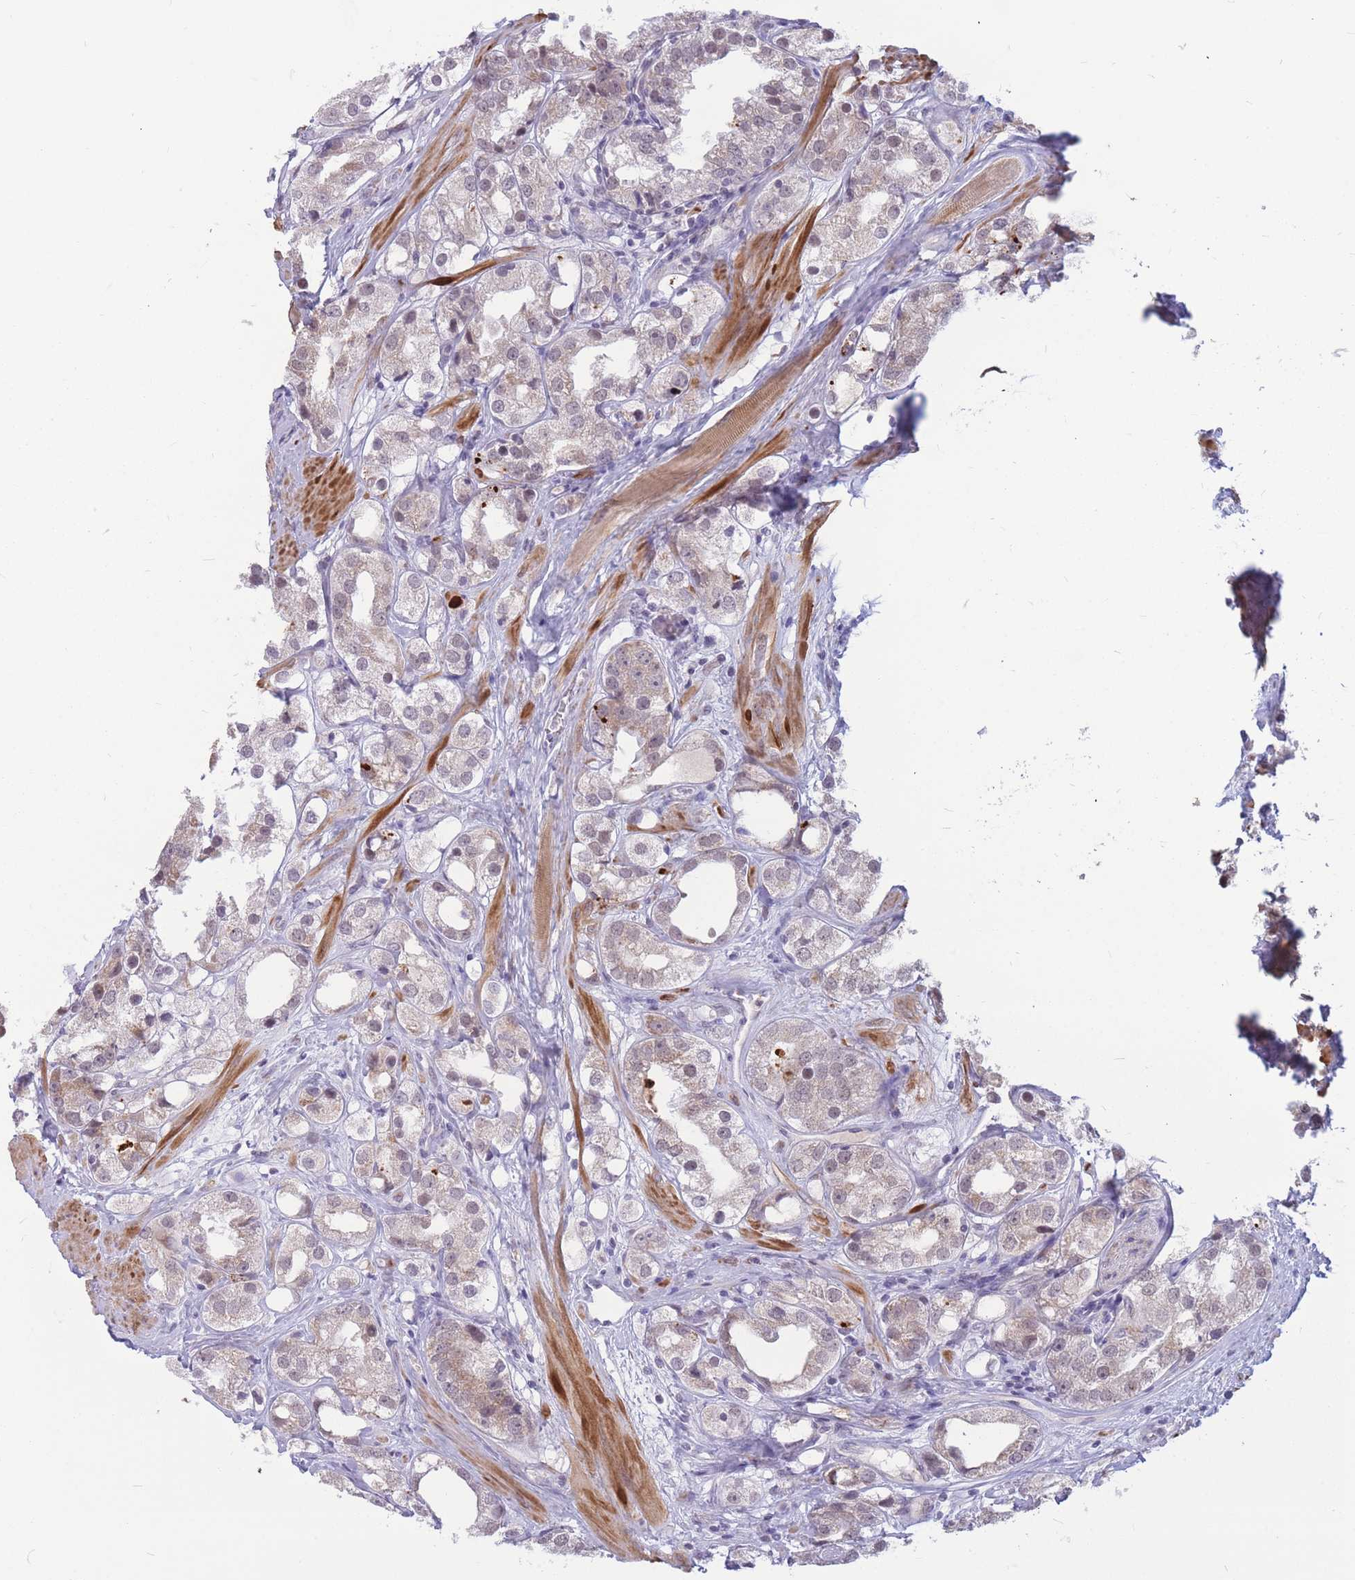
{"staining": {"intensity": "weak", "quantity": "<25%", "location": "cytoplasmic/membranous"}, "tissue": "prostate cancer", "cell_type": "Tumor cells", "image_type": "cancer", "snomed": [{"axis": "morphology", "description": "Adenocarcinoma, NOS"}, {"axis": "topography", "description": "Prostate"}], "caption": "Immunohistochemistry (IHC) micrograph of neoplastic tissue: adenocarcinoma (prostate) stained with DAB reveals no significant protein expression in tumor cells.", "gene": "ADD2", "patient": {"sex": "male", "age": 79}}